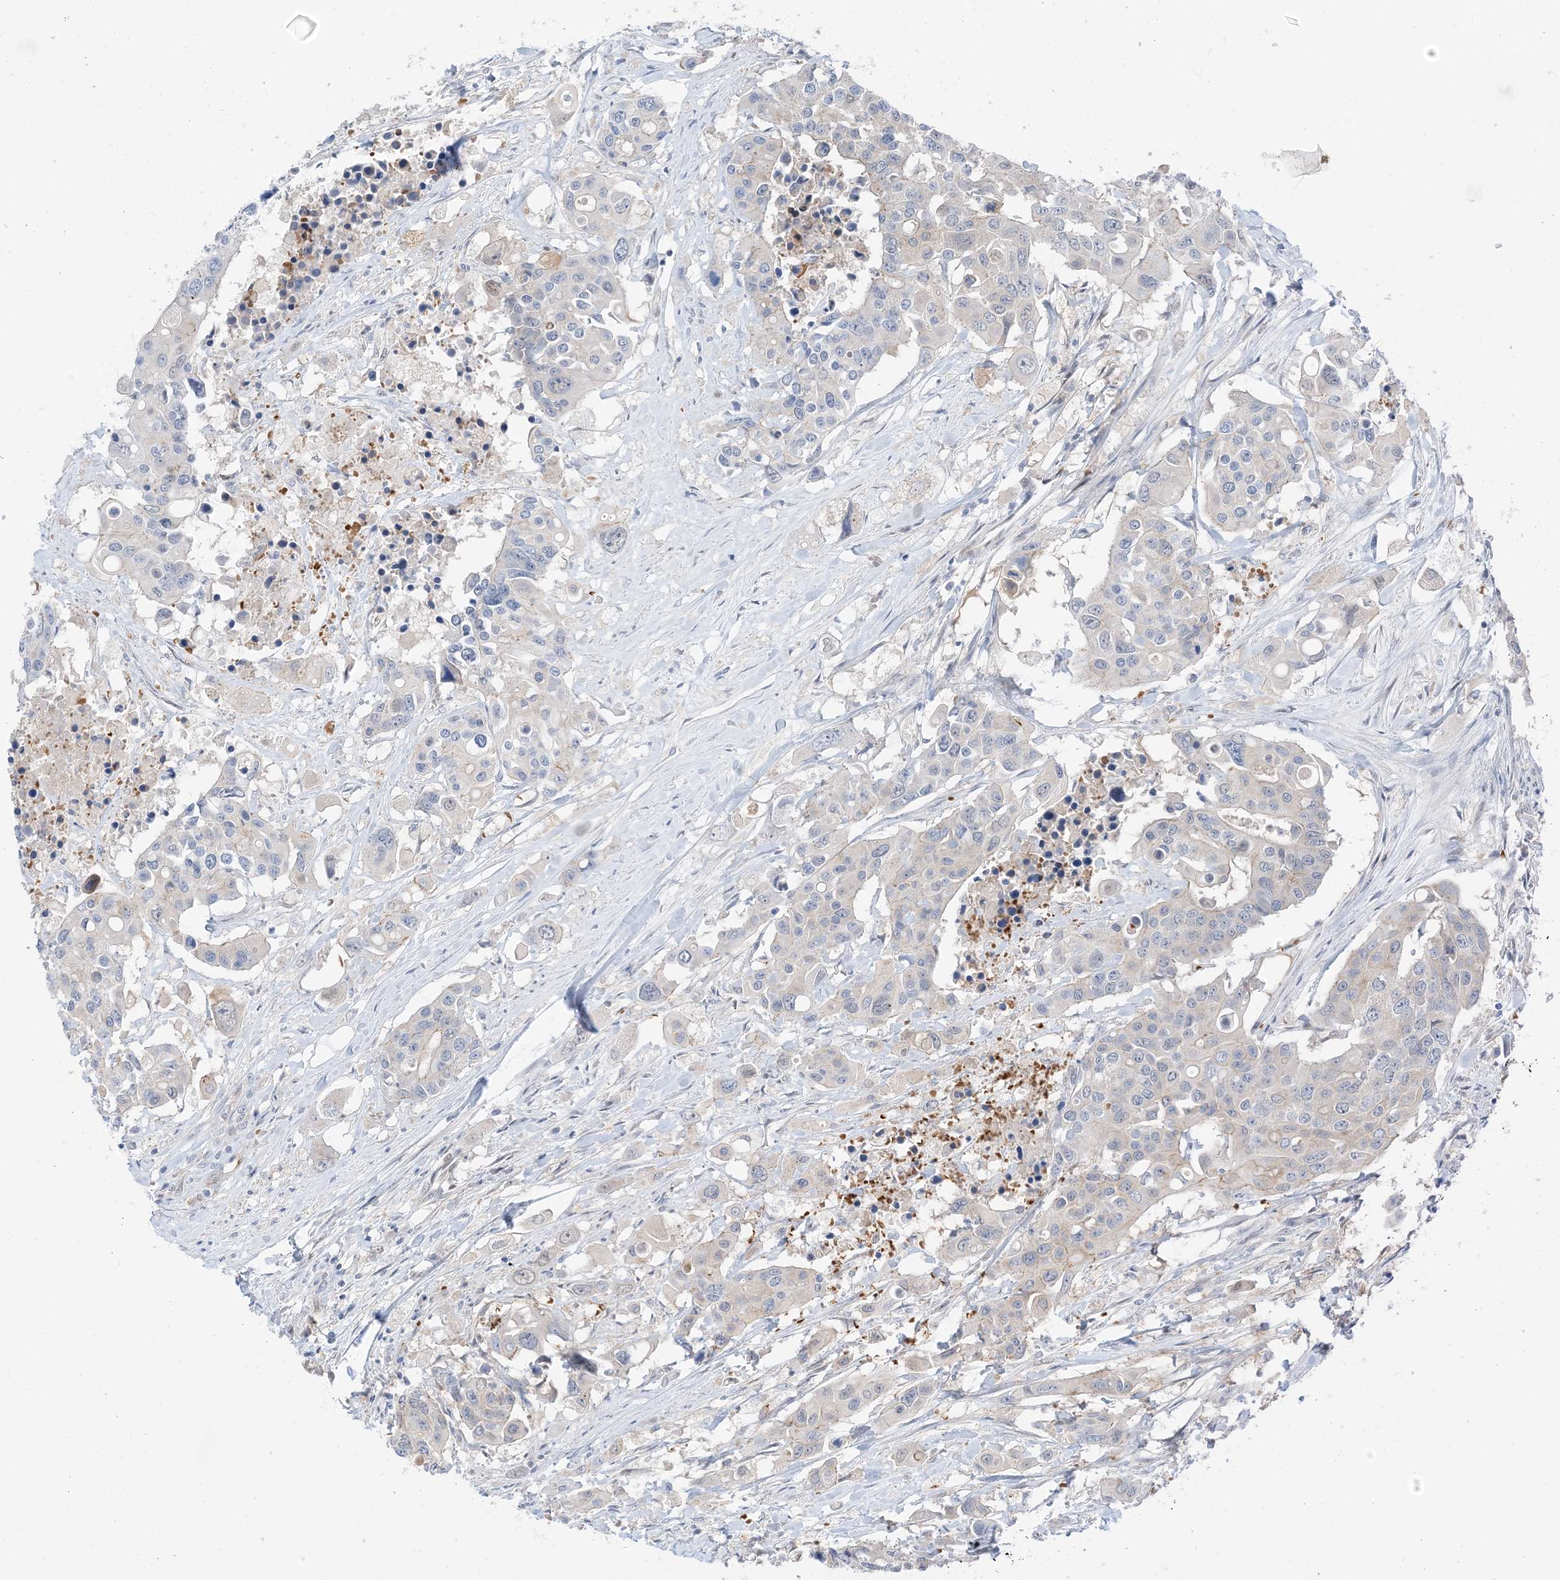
{"staining": {"intensity": "negative", "quantity": "none", "location": "none"}, "tissue": "colorectal cancer", "cell_type": "Tumor cells", "image_type": "cancer", "snomed": [{"axis": "morphology", "description": "Adenocarcinoma, NOS"}, {"axis": "topography", "description": "Colon"}], "caption": "Immunohistochemistry micrograph of human colorectal cancer (adenocarcinoma) stained for a protein (brown), which reveals no positivity in tumor cells. (Brightfield microscopy of DAB IHC at high magnification).", "gene": "RIN1", "patient": {"sex": "male", "age": 77}}